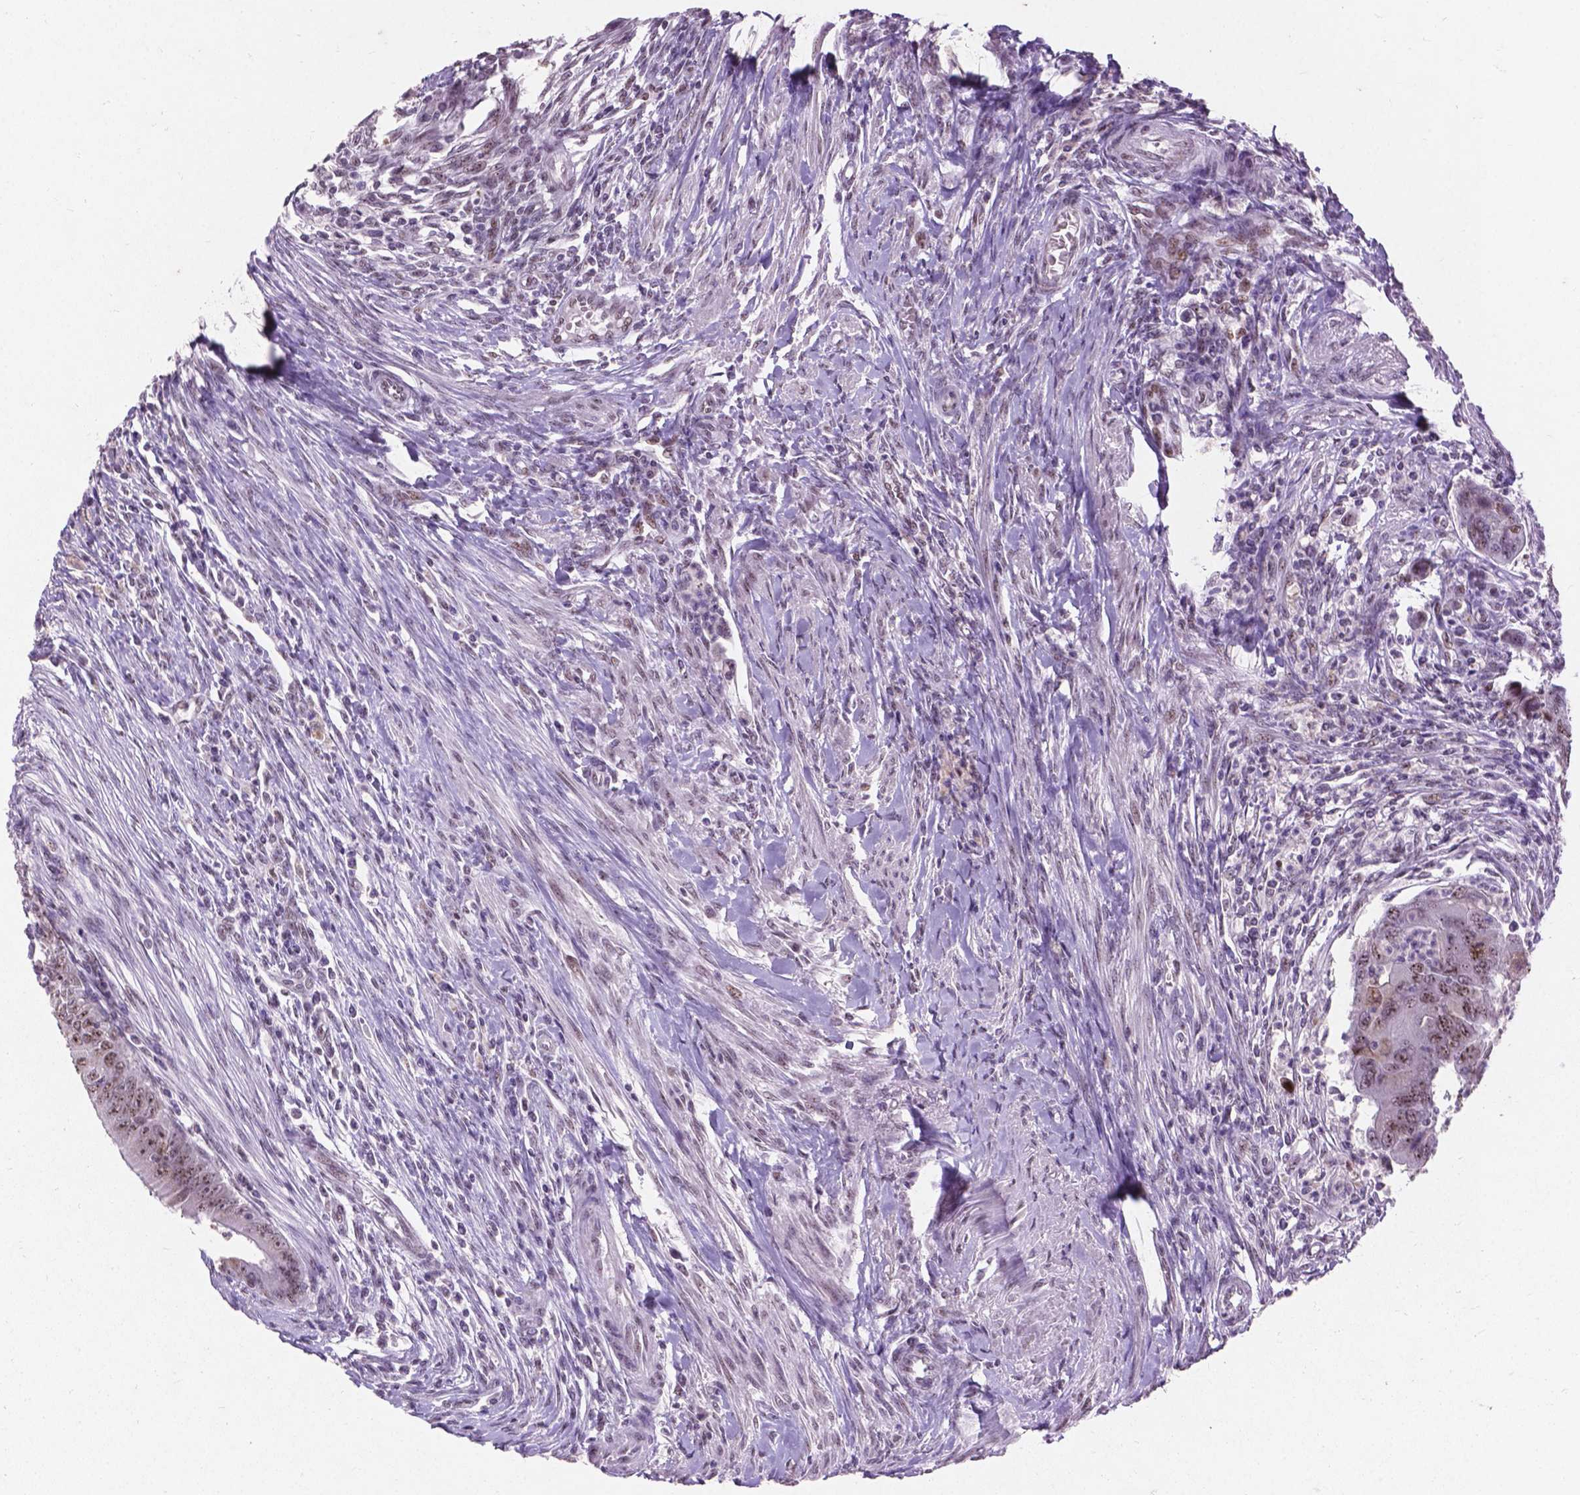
{"staining": {"intensity": "moderate", "quantity": ">75%", "location": "nuclear"}, "tissue": "colorectal cancer", "cell_type": "Tumor cells", "image_type": "cancer", "snomed": [{"axis": "morphology", "description": "Adenocarcinoma, NOS"}, {"axis": "topography", "description": "Colon"}], "caption": "Tumor cells display medium levels of moderate nuclear expression in about >75% of cells in colorectal cancer (adenocarcinoma). The protein of interest is stained brown, and the nuclei are stained in blue (DAB IHC with brightfield microscopy, high magnification).", "gene": "COIL", "patient": {"sex": "female", "age": 67}}